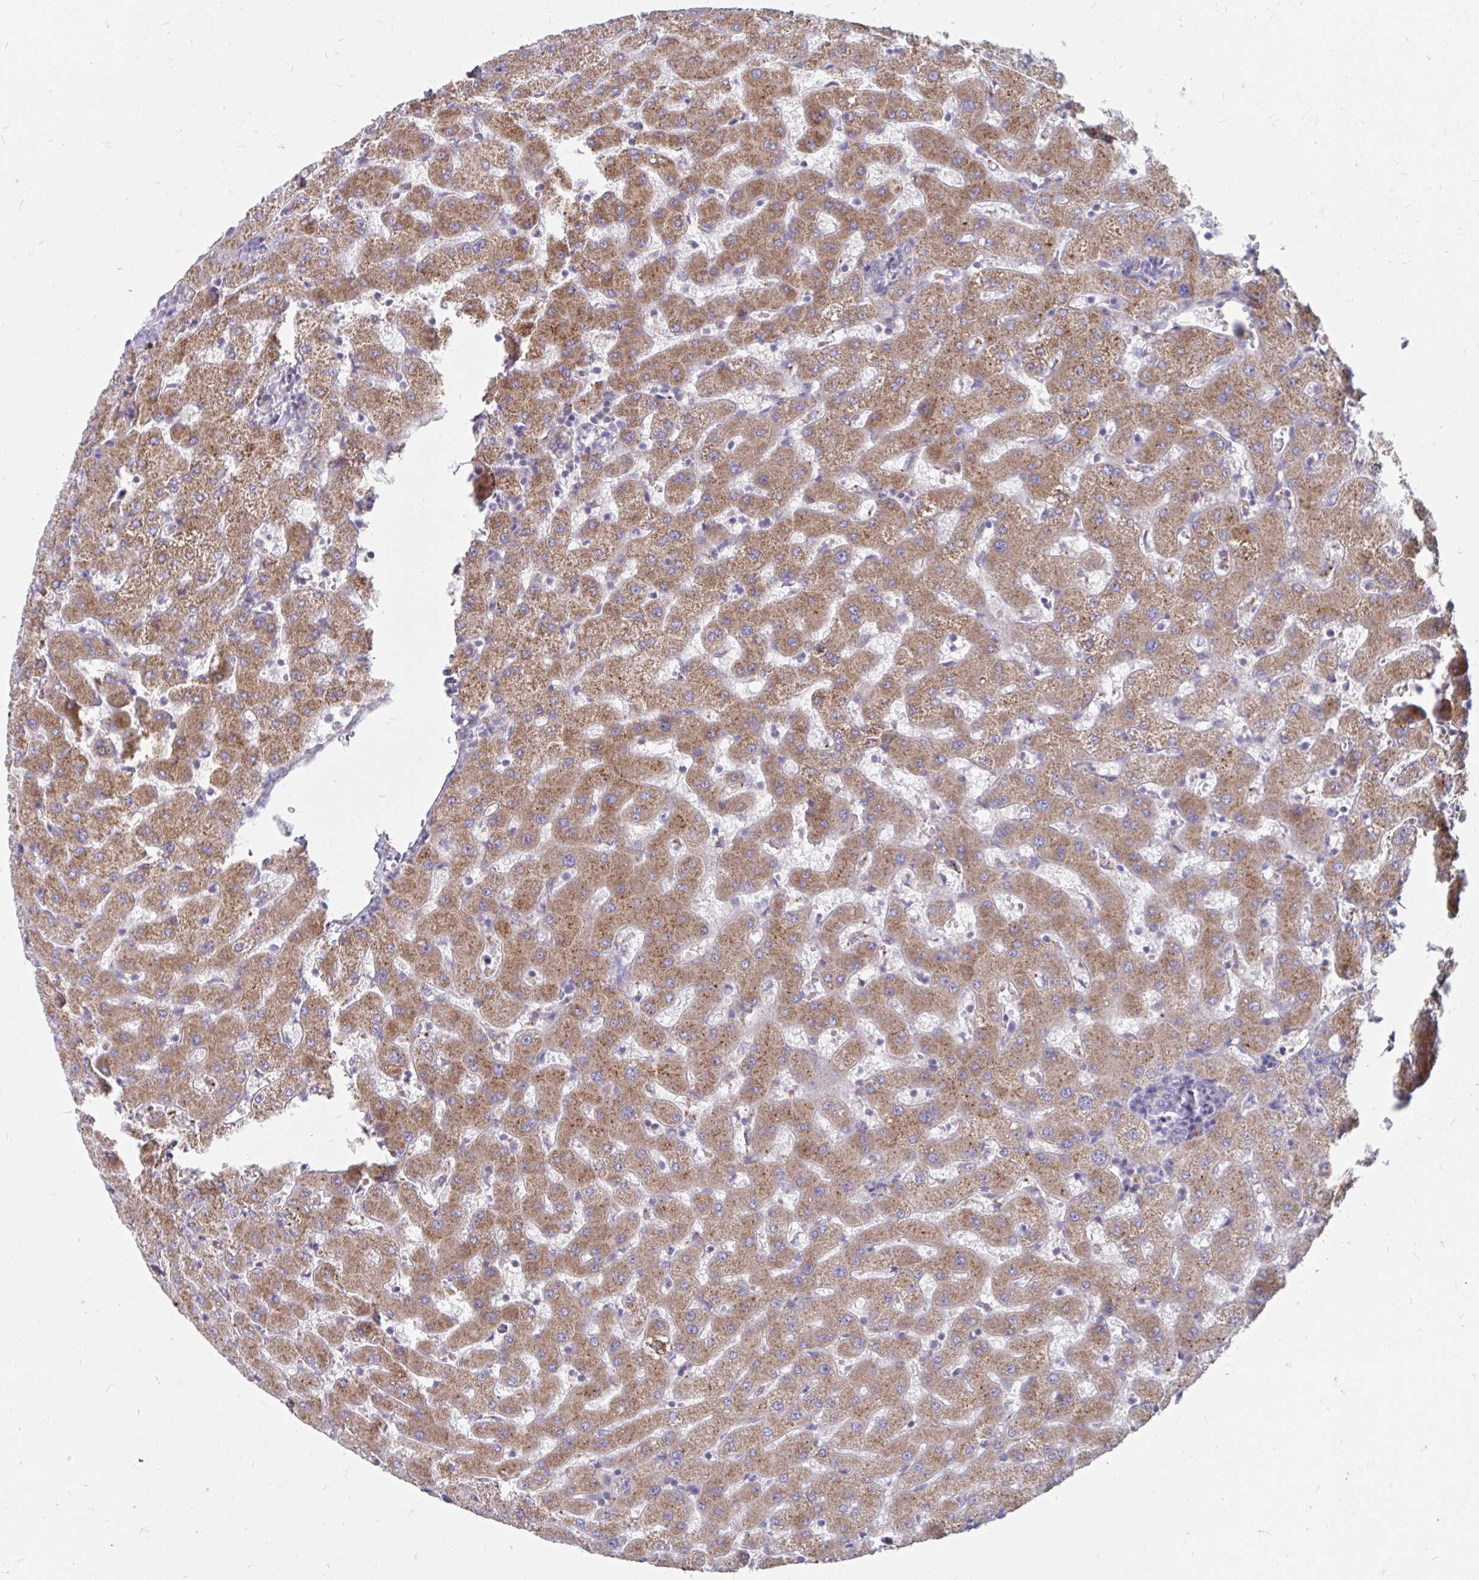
{"staining": {"intensity": "negative", "quantity": "none", "location": "none"}, "tissue": "liver", "cell_type": "Cholangiocytes", "image_type": "normal", "snomed": [{"axis": "morphology", "description": "Normal tissue, NOS"}, {"axis": "topography", "description": "Liver"}], "caption": "Benign liver was stained to show a protein in brown. There is no significant expression in cholangiocytes. (DAB immunohistochemistry with hematoxylin counter stain).", "gene": "PABIR3", "patient": {"sex": "female", "age": 63}}